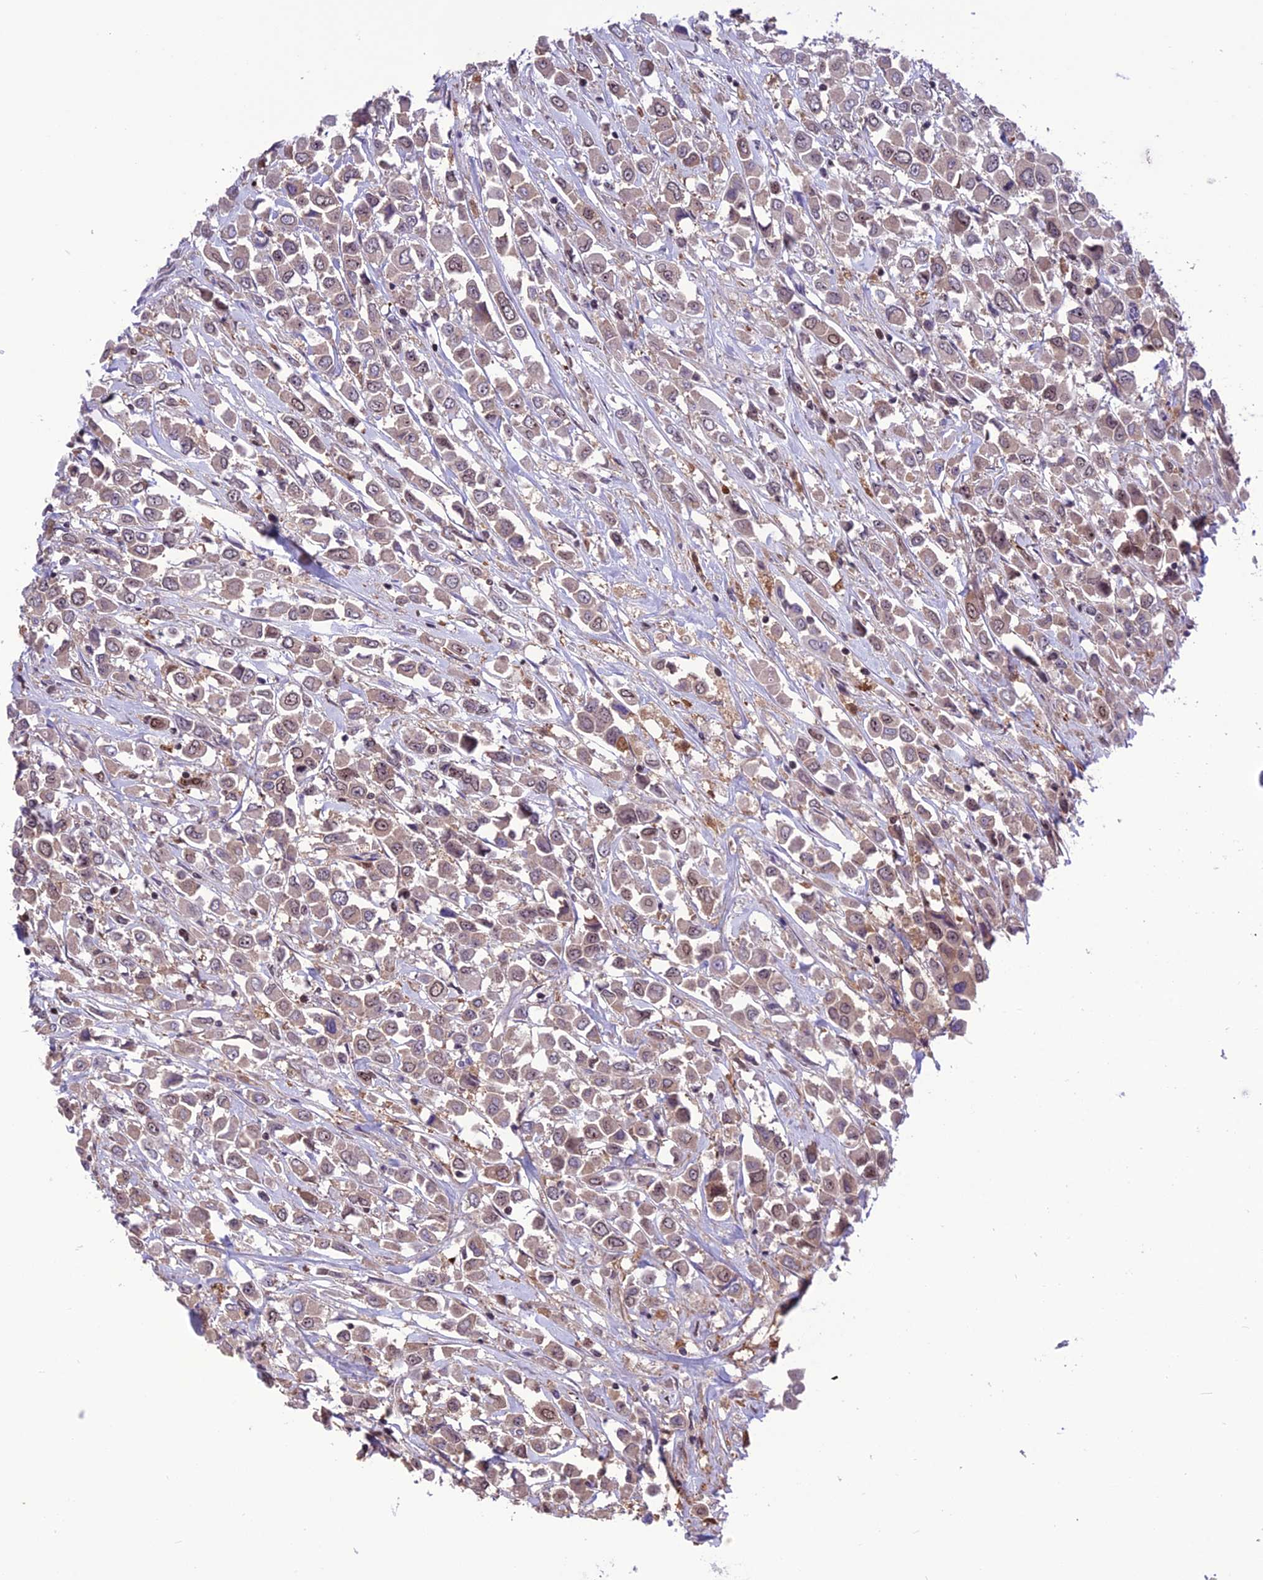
{"staining": {"intensity": "weak", "quantity": ">75%", "location": "cytoplasmic/membranous,nuclear"}, "tissue": "breast cancer", "cell_type": "Tumor cells", "image_type": "cancer", "snomed": [{"axis": "morphology", "description": "Duct carcinoma"}, {"axis": "topography", "description": "Breast"}], "caption": "Brown immunohistochemical staining in breast invasive ductal carcinoma shows weak cytoplasmic/membranous and nuclear expression in about >75% of tumor cells. The staining was performed using DAB (3,3'-diaminobenzidine), with brown indicating positive protein expression. Nuclei are stained blue with hematoxylin.", "gene": "MIS12", "patient": {"sex": "female", "age": 61}}